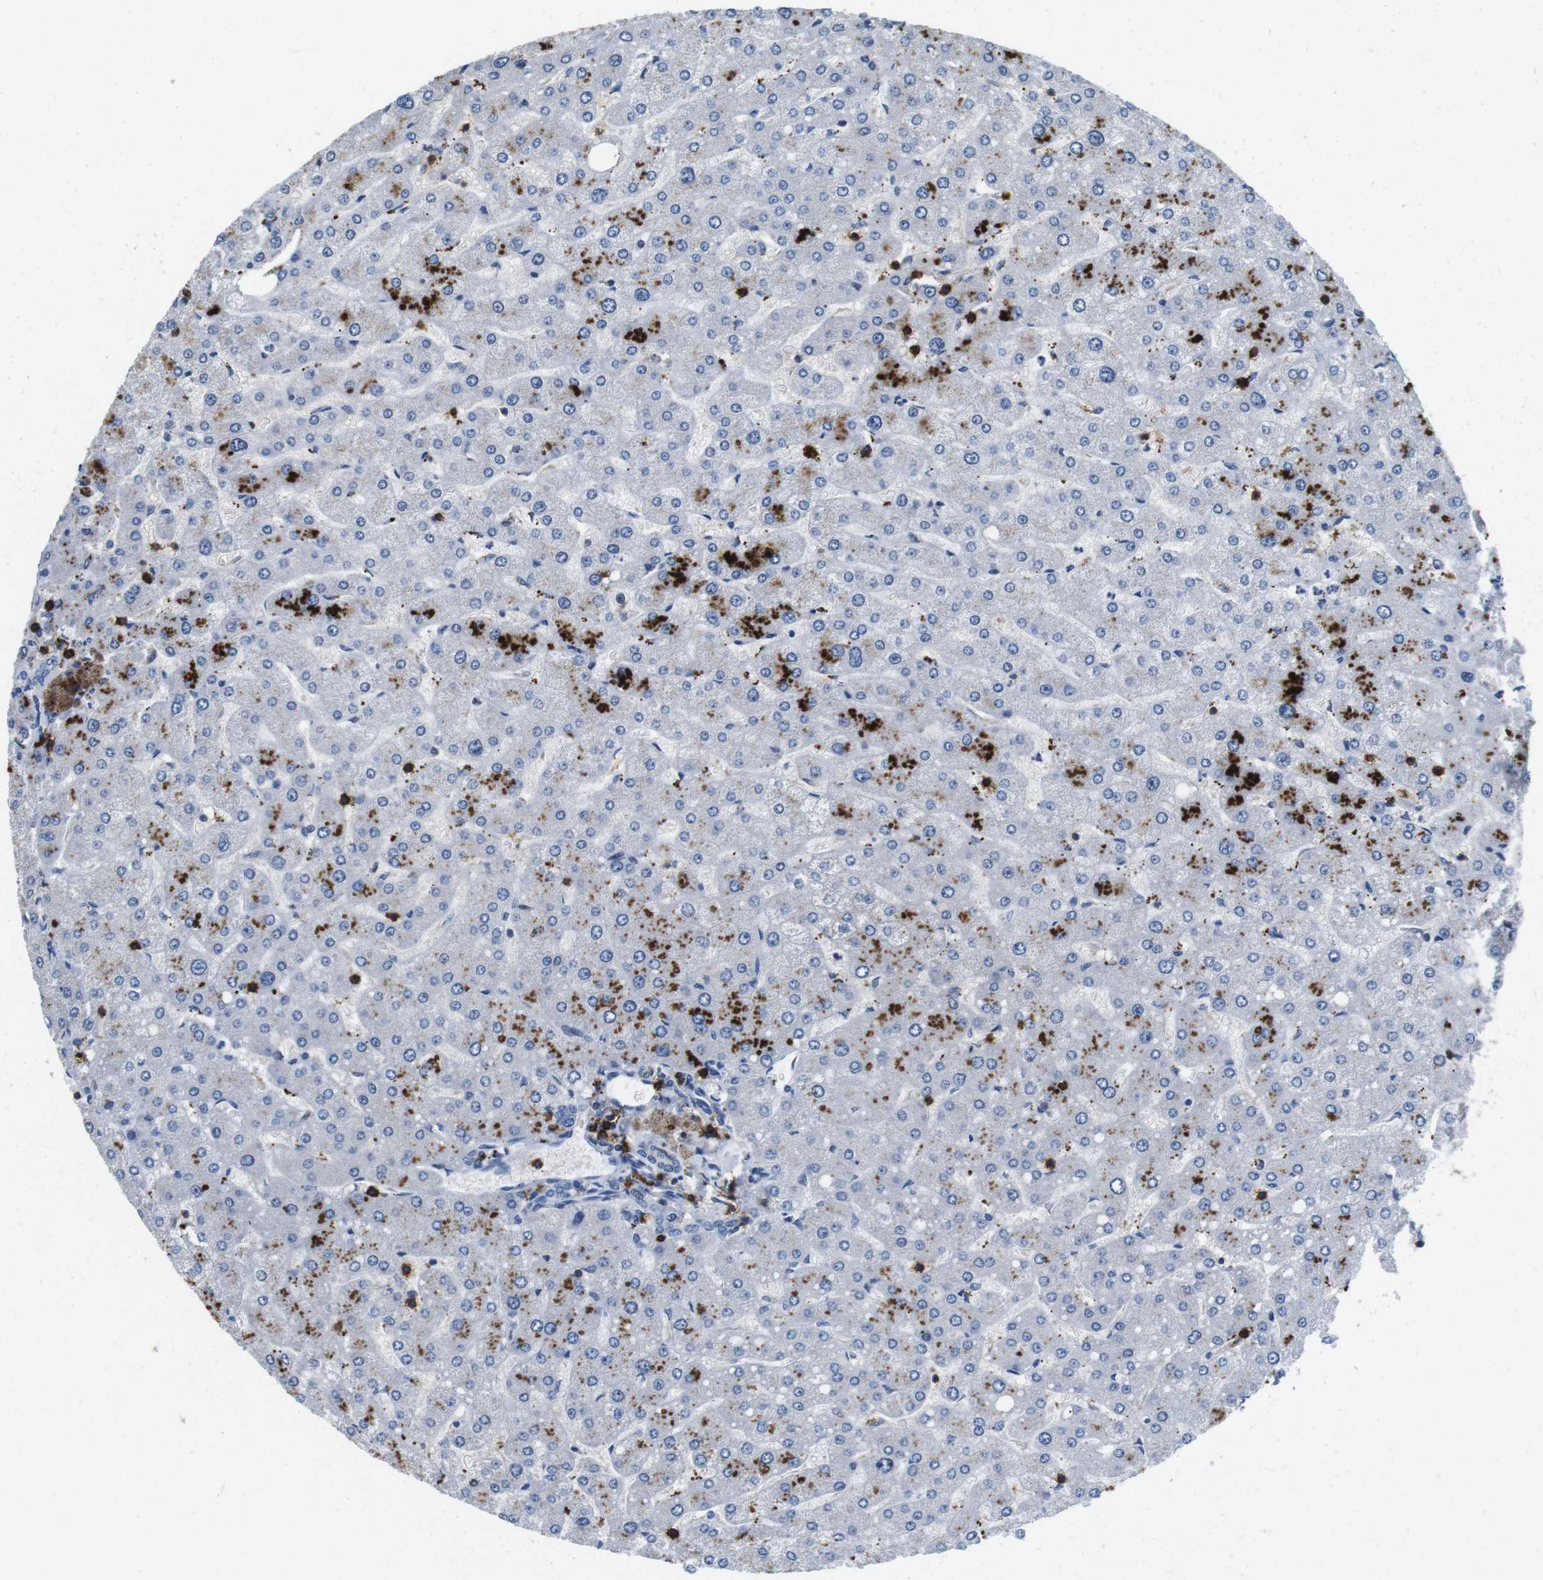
{"staining": {"intensity": "negative", "quantity": "none", "location": "none"}, "tissue": "liver", "cell_type": "Cholangiocytes", "image_type": "normal", "snomed": [{"axis": "morphology", "description": "Normal tissue, NOS"}, {"axis": "topography", "description": "Liver"}], "caption": "DAB (3,3'-diaminobenzidine) immunohistochemical staining of benign human liver exhibits no significant staining in cholangiocytes.", "gene": "CD6", "patient": {"sex": "male", "age": 55}}